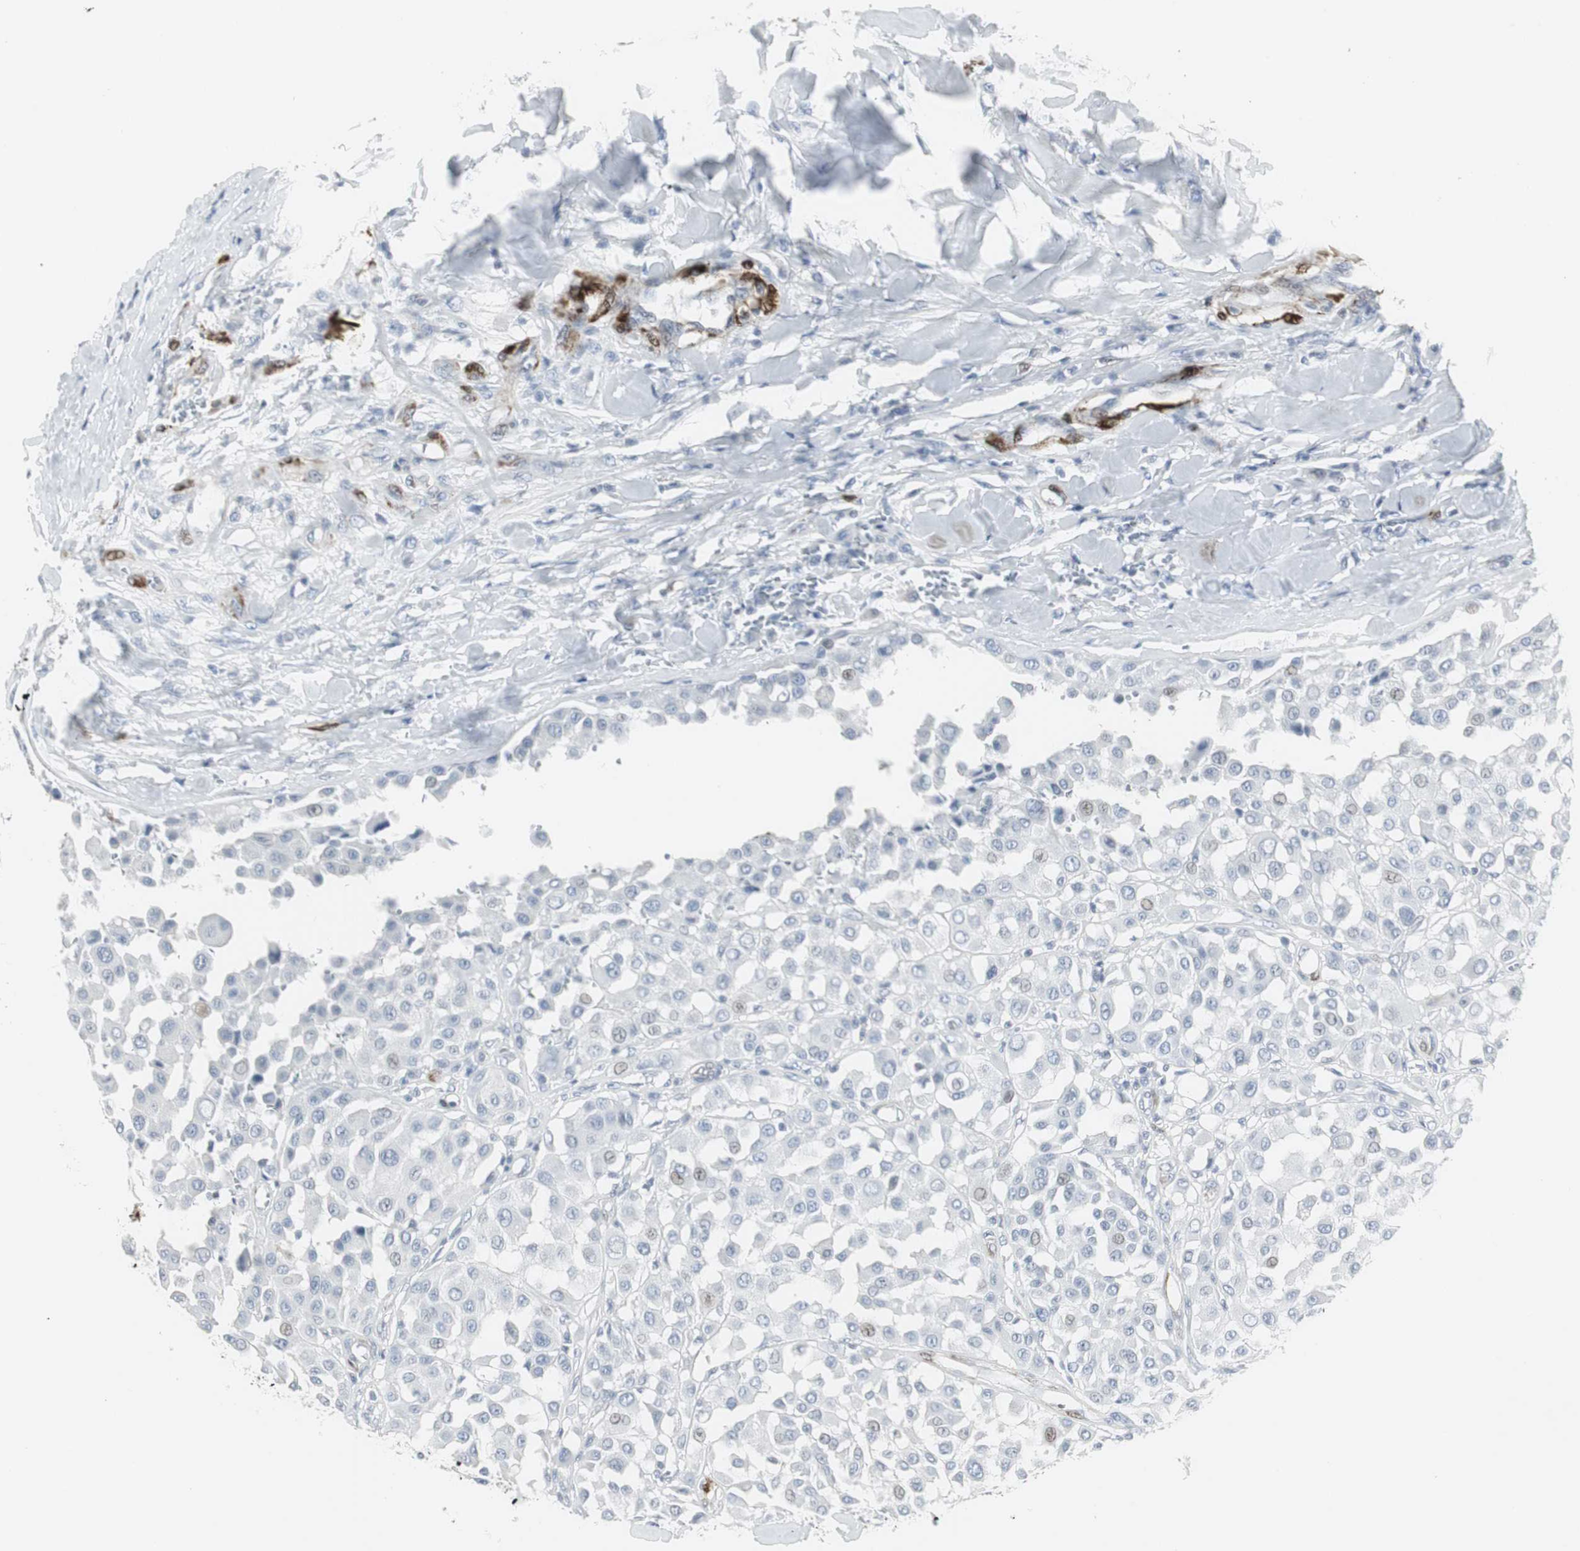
{"staining": {"intensity": "negative", "quantity": "none", "location": "none"}, "tissue": "melanoma", "cell_type": "Tumor cells", "image_type": "cancer", "snomed": [{"axis": "morphology", "description": "Malignant melanoma, Metastatic site"}, {"axis": "topography", "description": "Soft tissue"}], "caption": "Tumor cells show no significant expression in malignant melanoma (metastatic site). (DAB (3,3'-diaminobenzidine) IHC visualized using brightfield microscopy, high magnification).", "gene": "PPP1R14A", "patient": {"sex": "male", "age": 41}}